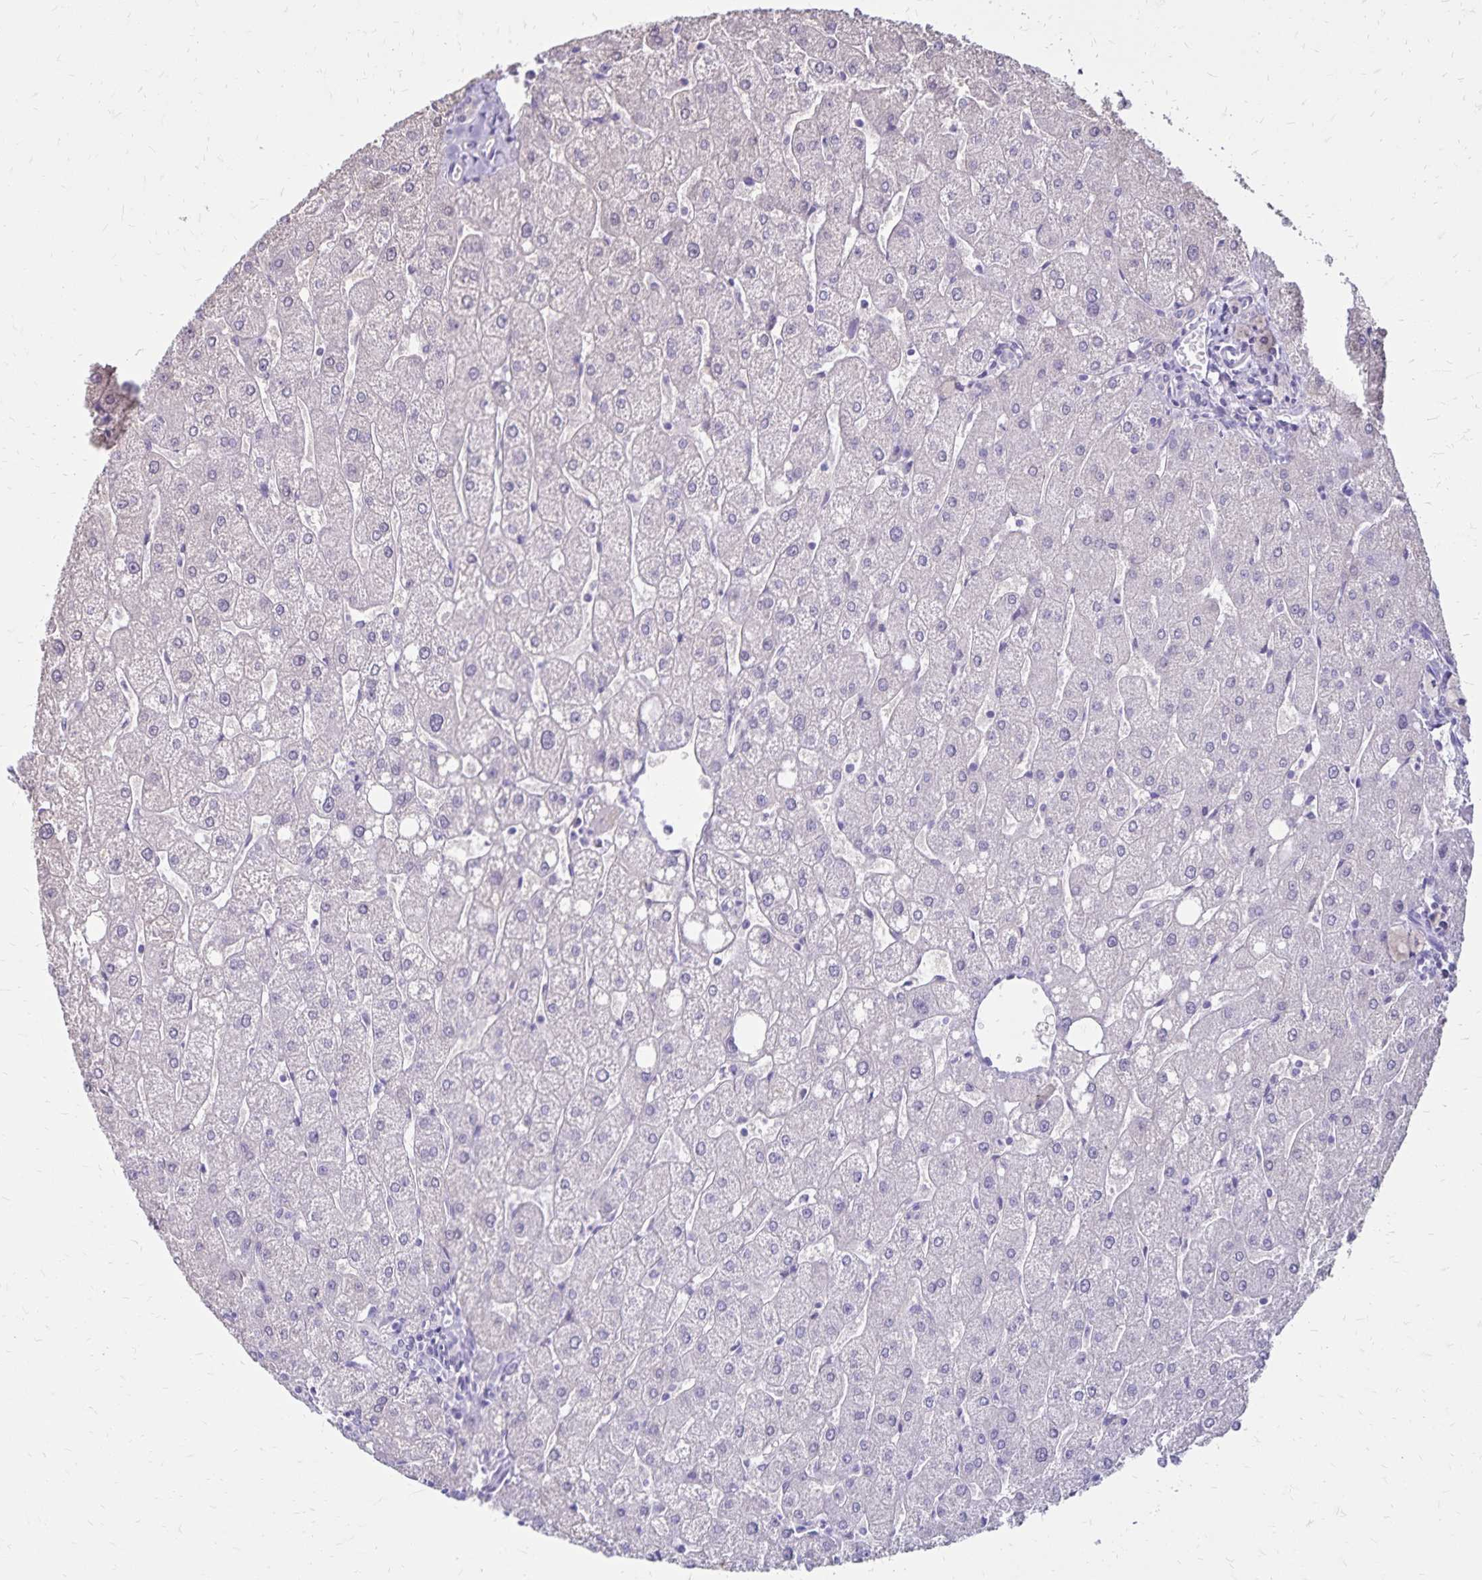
{"staining": {"intensity": "negative", "quantity": "none", "location": "none"}, "tissue": "liver", "cell_type": "Cholangiocytes", "image_type": "normal", "snomed": [{"axis": "morphology", "description": "Normal tissue, NOS"}, {"axis": "topography", "description": "Liver"}], "caption": "A photomicrograph of human liver is negative for staining in cholangiocytes. (Brightfield microscopy of DAB immunohistochemistry at high magnification).", "gene": "SH3GL3", "patient": {"sex": "male", "age": 67}}